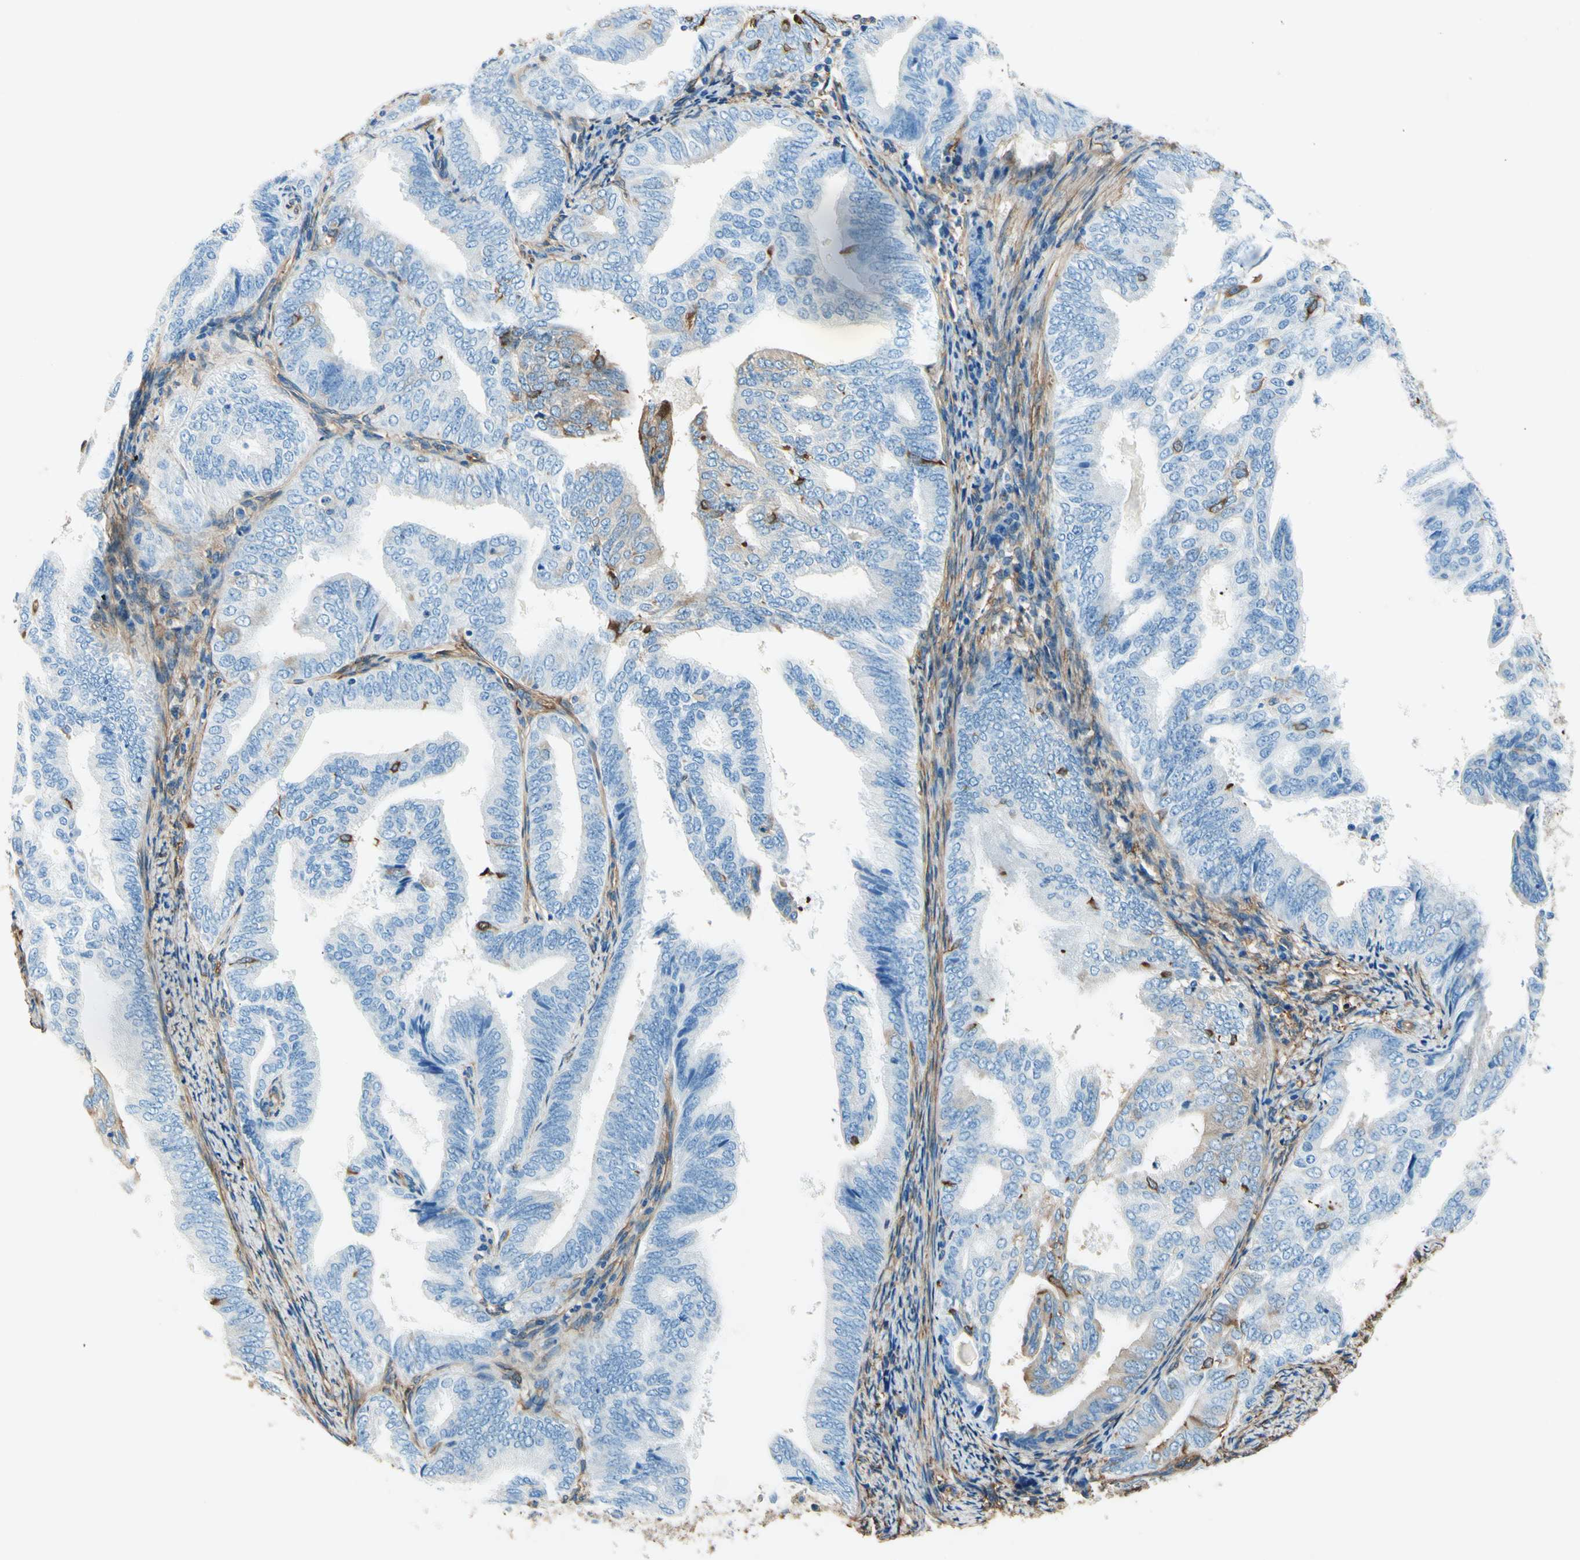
{"staining": {"intensity": "negative", "quantity": "none", "location": "none"}, "tissue": "endometrial cancer", "cell_type": "Tumor cells", "image_type": "cancer", "snomed": [{"axis": "morphology", "description": "Adenocarcinoma, NOS"}, {"axis": "topography", "description": "Endometrium"}], "caption": "Immunohistochemistry micrograph of human endometrial cancer (adenocarcinoma) stained for a protein (brown), which displays no expression in tumor cells.", "gene": "DPYSL3", "patient": {"sex": "female", "age": 58}}